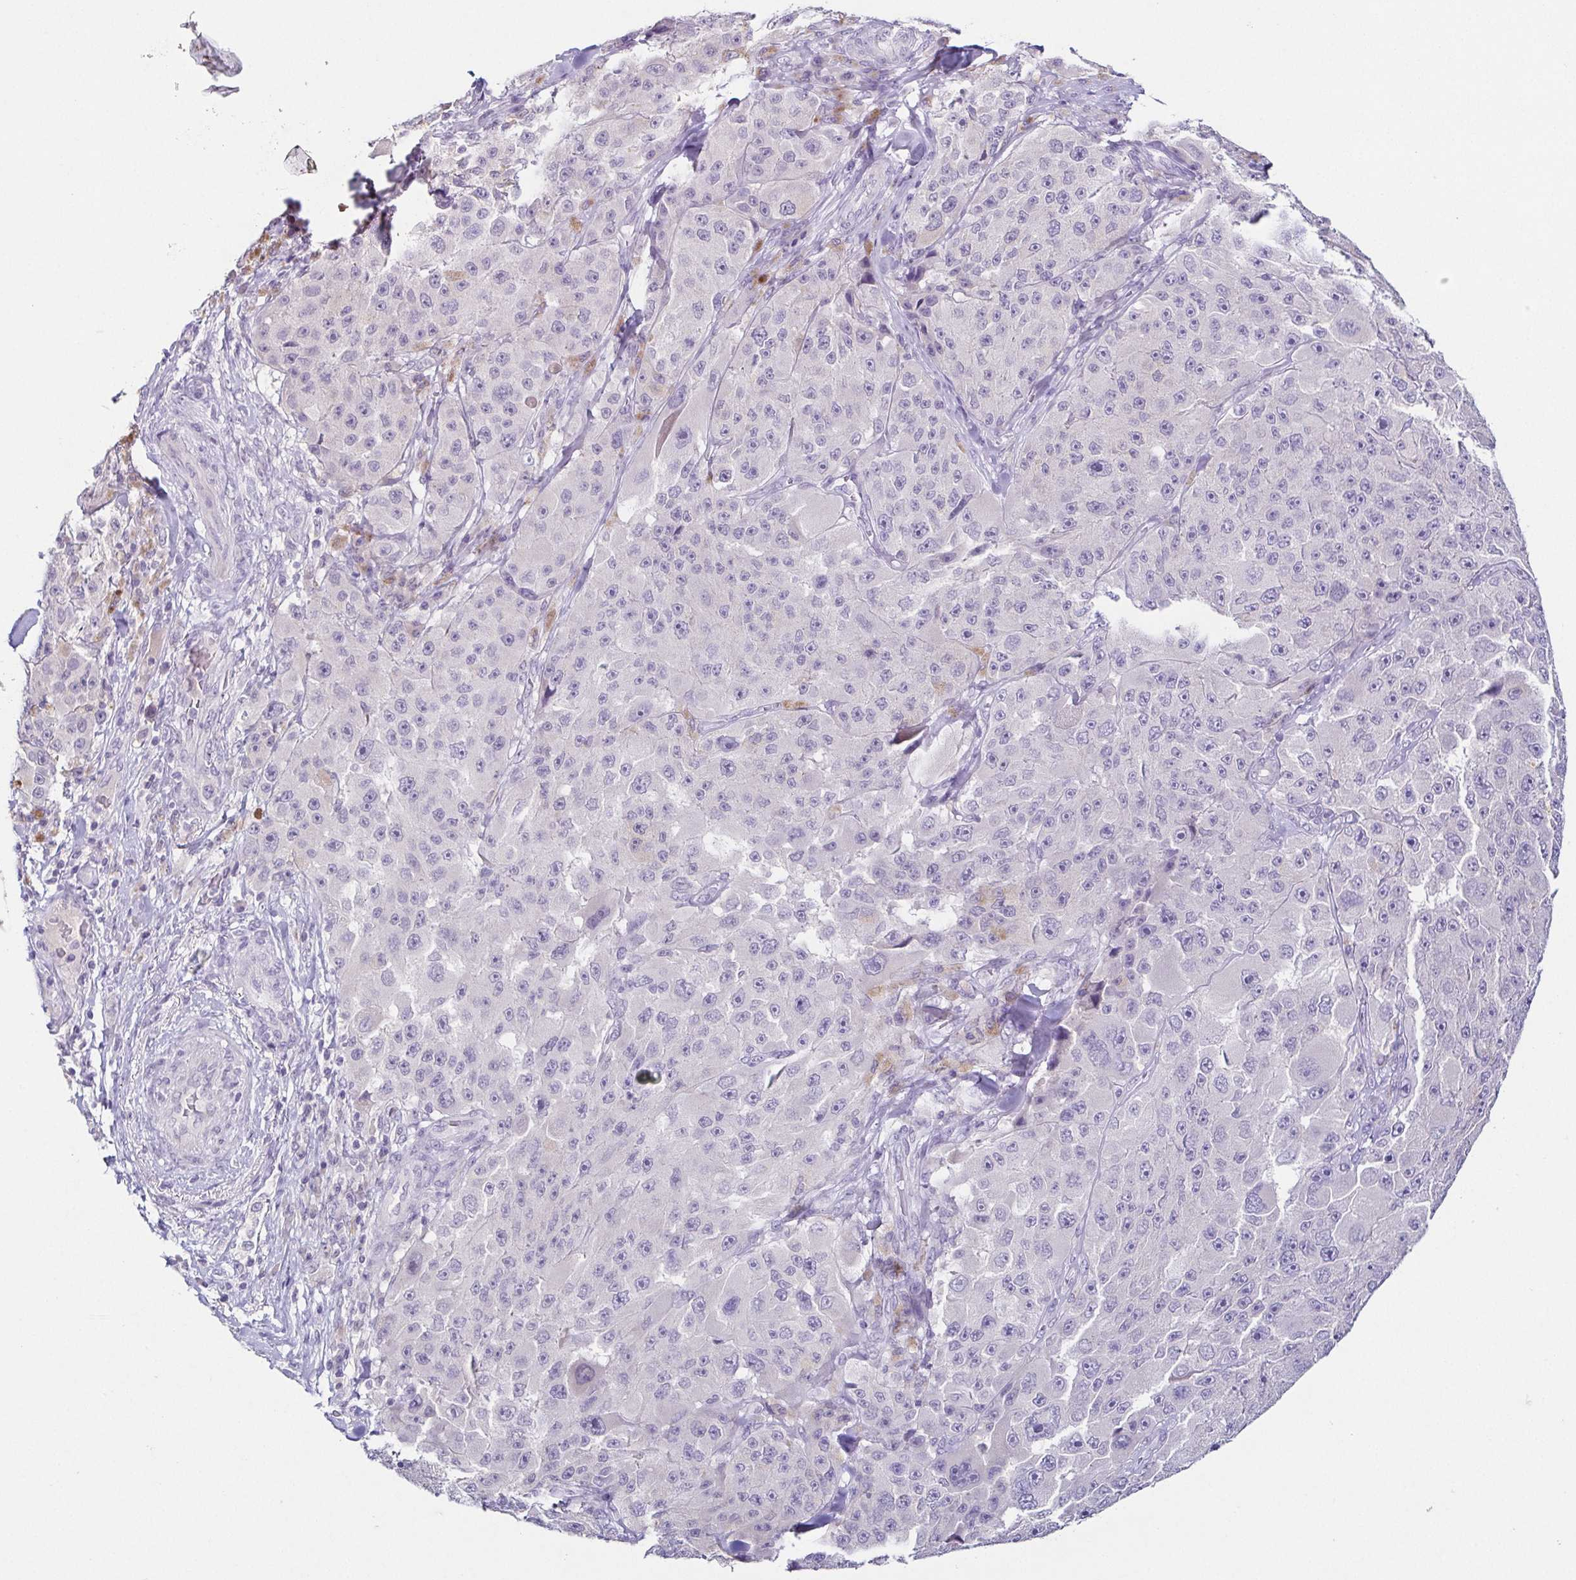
{"staining": {"intensity": "negative", "quantity": "none", "location": "none"}, "tissue": "melanoma", "cell_type": "Tumor cells", "image_type": "cancer", "snomed": [{"axis": "morphology", "description": "Malignant melanoma, Metastatic site"}, {"axis": "topography", "description": "Lymph node"}], "caption": "DAB immunohistochemical staining of human melanoma exhibits no significant expression in tumor cells.", "gene": "TP73", "patient": {"sex": "male", "age": 62}}